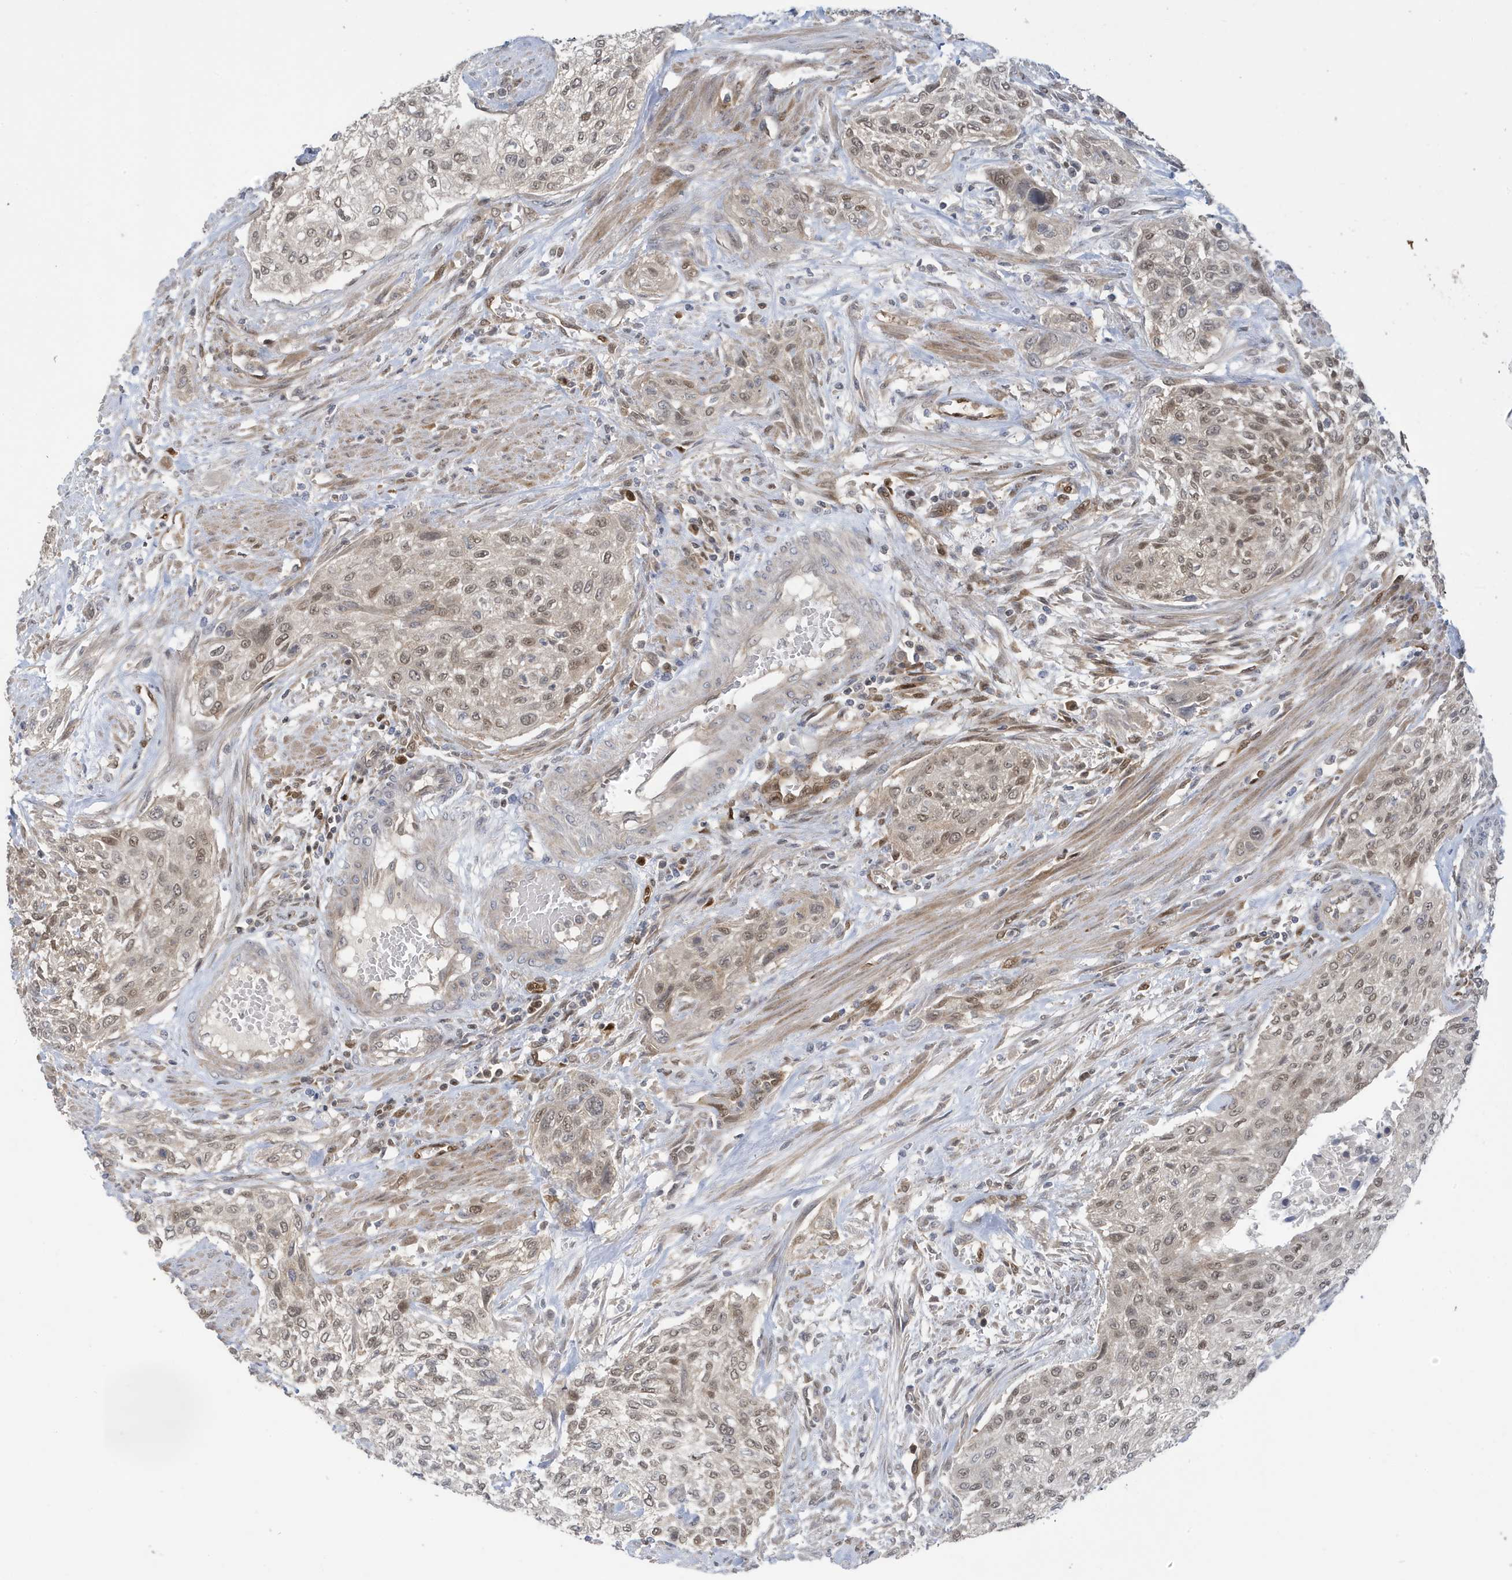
{"staining": {"intensity": "moderate", "quantity": "25%-75%", "location": "nuclear"}, "tissue": "urothelial cancer", "cell_type": "Tumor cells", "image_type": "cancer", "snomed": [{"axis": "morphology", "description": "Urothelial carcinoma, High grade"}, {"axis": "topography", "description": "Urinary bladder"}], "caption": "Brown immunohistochemical staining in urothelial cancer exhibits moderate nuclear expression in about 25%-75% of tumor cells.", "gene": "NCOA7", "patient": {"sex": "male", "age": 35}}